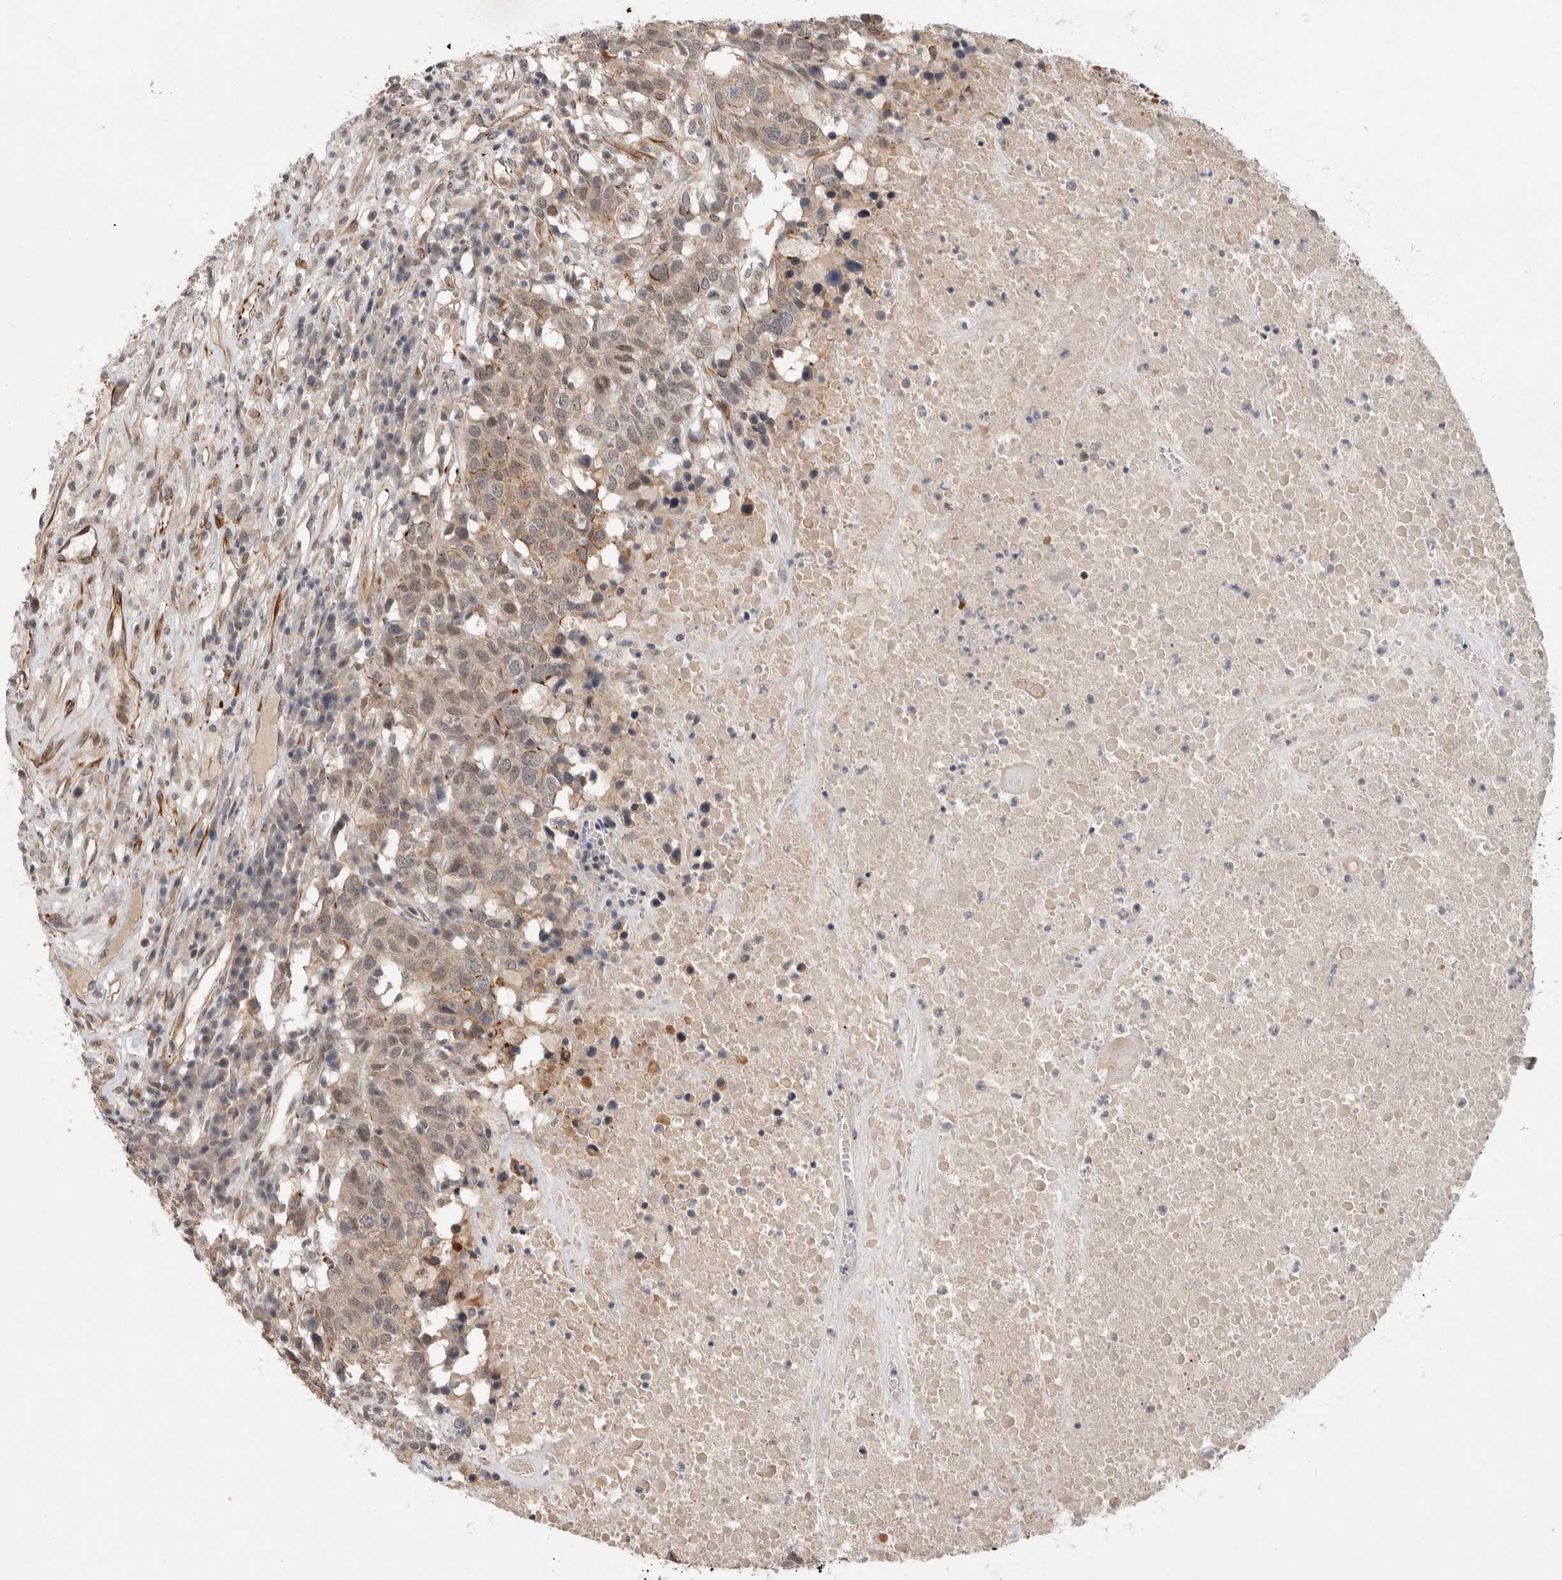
{"staining": {"intensity": "weak", "quantity": "25%-75%", "location": "cytoplasmic/membranous"}, "tissue": "head and neck cancer", "cell_type": "Tumor cells", "image_type": "cancer", "snomed": [{"axis": "morphology", "description": "Squamous cell carcinoma, NOS"}, {"axis": "topography", "description": "Head-Neck"}], "caption": "A histopathology image of head and neck cancer (squamous cell carcinoma) stained for a protein exhibits weak cytoplasmic/membranous brown staining in tumor cells. (DAB IHC, brown staining for protein, blue staining for nuclei).", "gene": "CRISPLD1", "patient": {"sex": "male", "age": 66}}